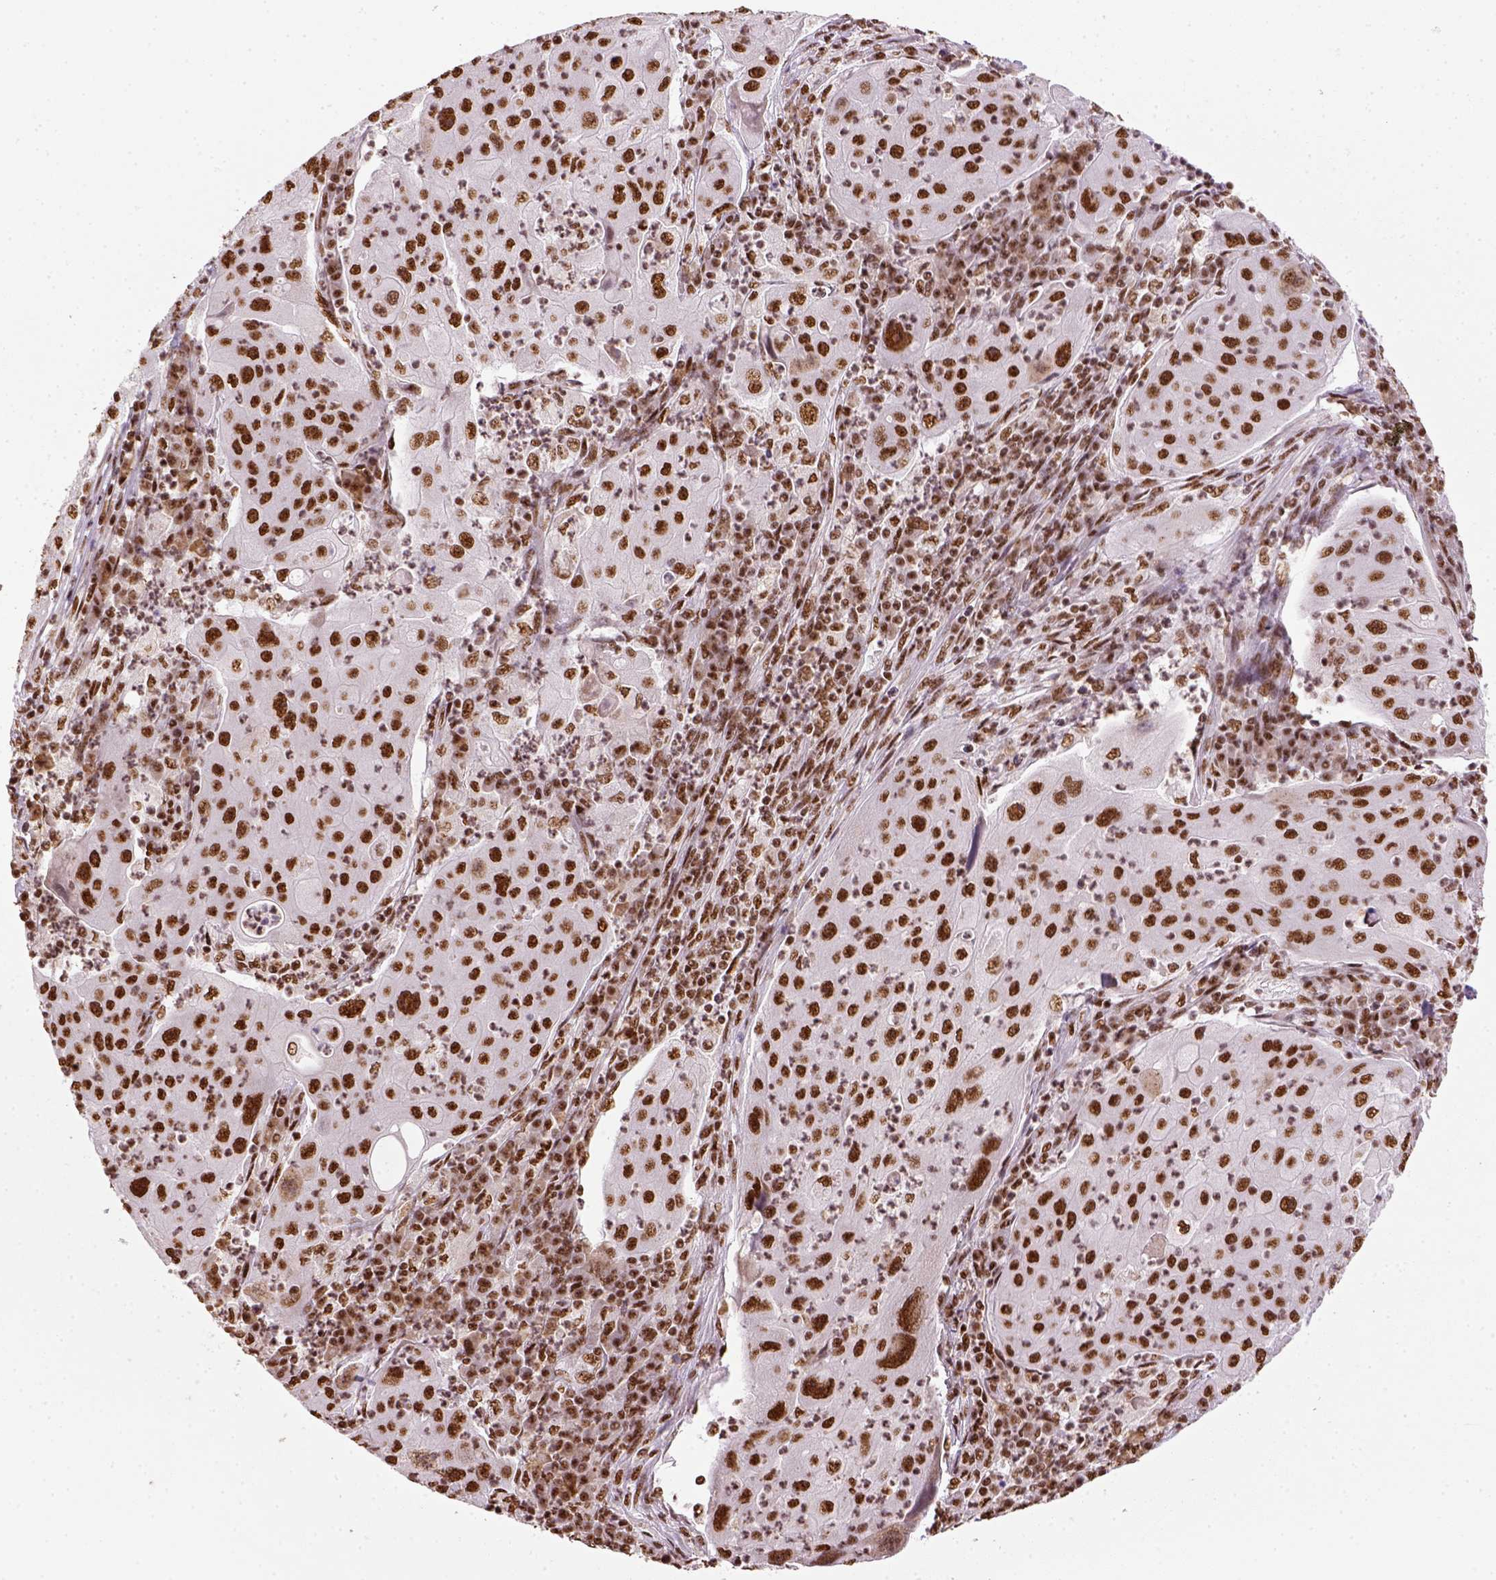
{"staining": {"intensity": "strong", "quantity": ">75%", "location": "nuclear"}, "tissue": "lung cancer", "cell_type": "Tumor cells", "image_type": "cancer", "snomed": [{"axis": "morphology", "description": "Squamous cell carcinoma, NOS"}, {"axis": "topography", "description": "Lung"}], "caption": "A high amount of strong nuclear staining is appreciated in about >75% of tumor cells in squamous cell carcinoma (lung) tissue.", "gene": "CCAR1", "patient": {"sex": "female", "age": 59}}